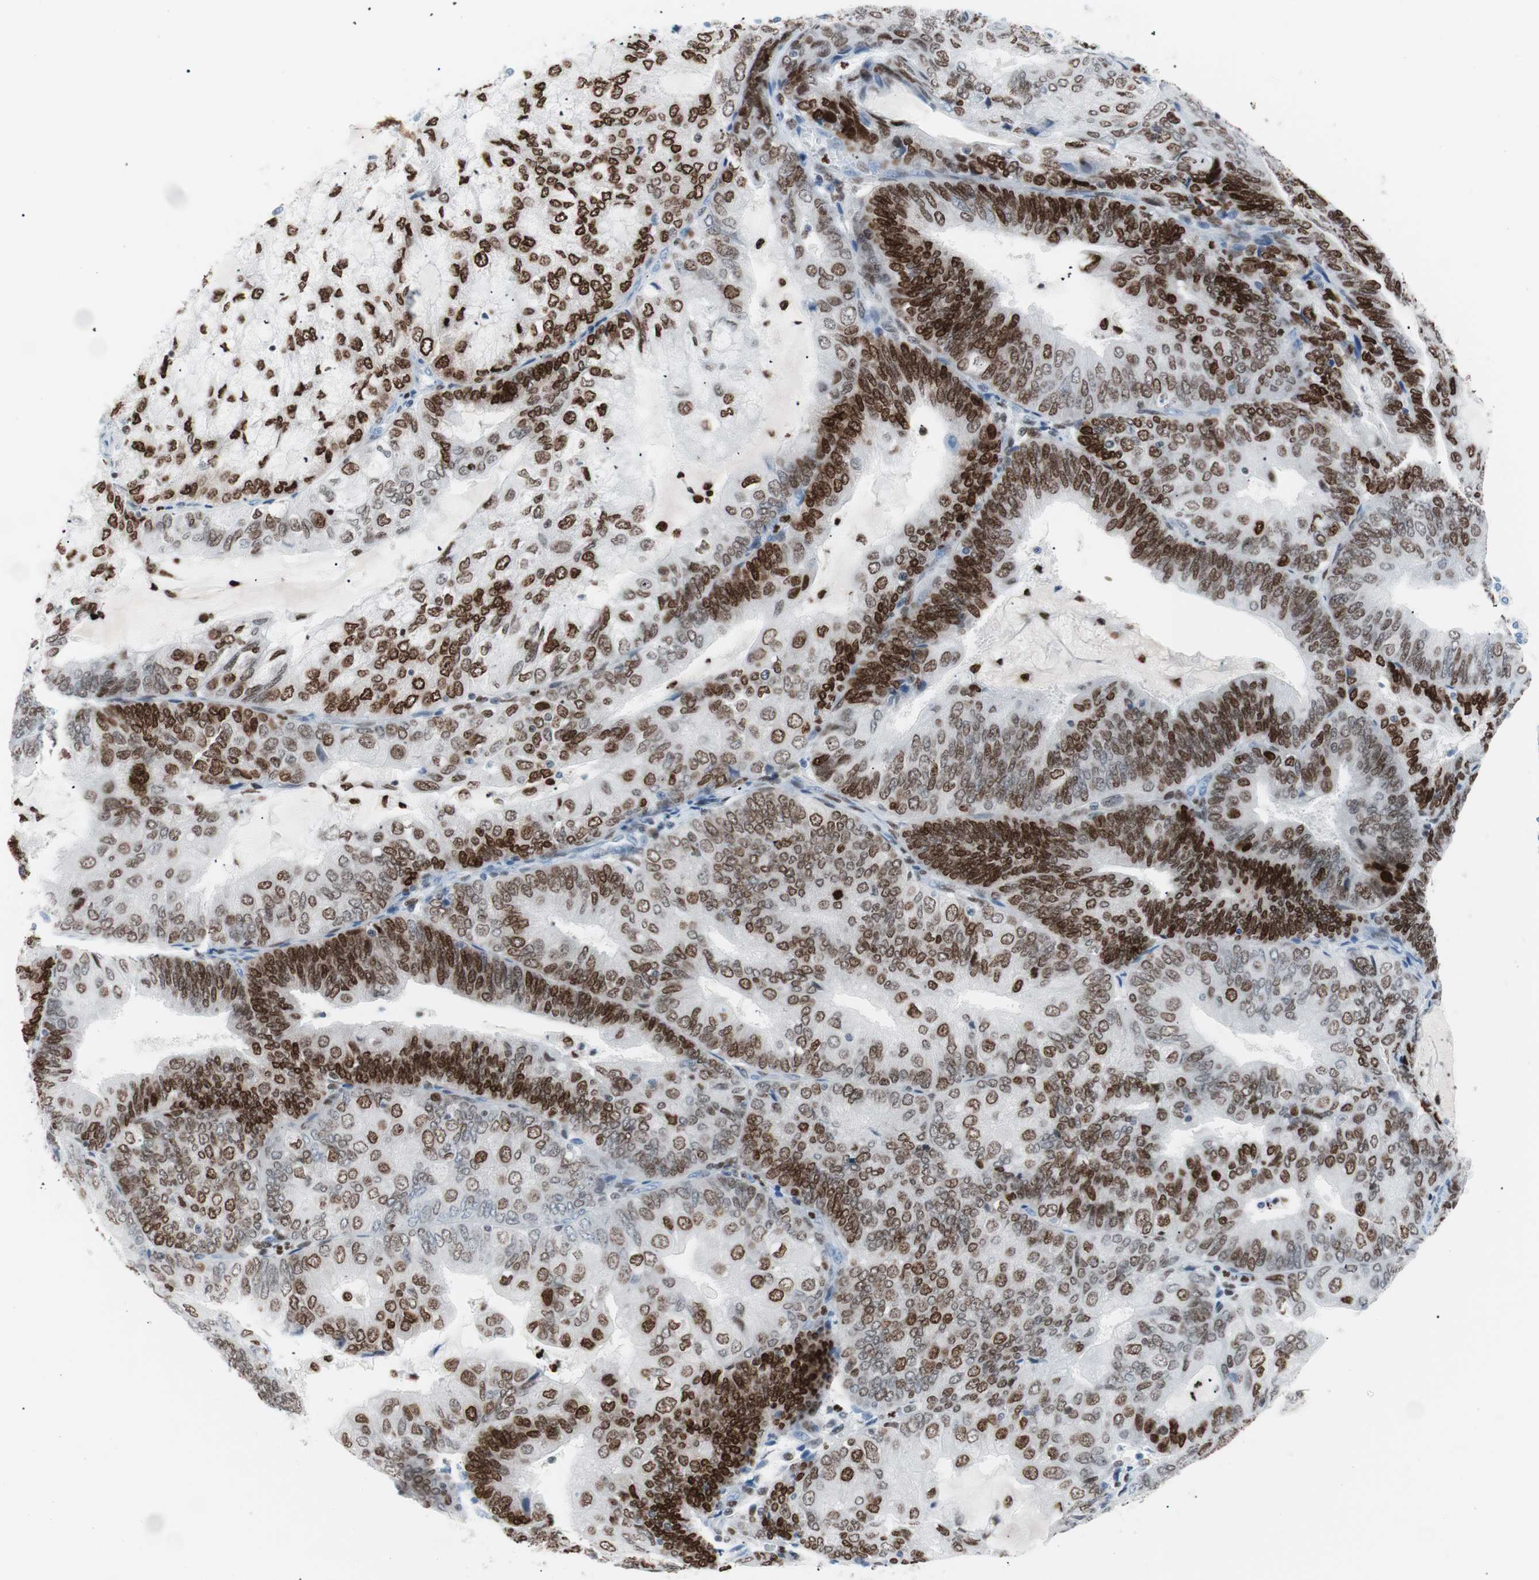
{"staining": {"intensity": "moderate", "quantity": "25%-75%", "location": "nuclear"}, "tissue": "endometrial cancer", "cell_type": "Tumor cells", "image_type": "cancer", "snomed": [{"axis": "morphology", "description": "Adenocarcinoma, NOS"}, {"axis": "topography", "description": "Endometrium"}], "caption": "Protein staining by immunohistochemistry (IHC) reveals moderate nuclear expression in approximately 25%-75% of tumor cells in endometrial adenocarcinoma. (Stains: DAB in brown, nuclei in blue, Microscopy: brightfield microscopy at high magnification).", "gene": "CEBPB", "patient": {"sex": "female", "age": 81}}